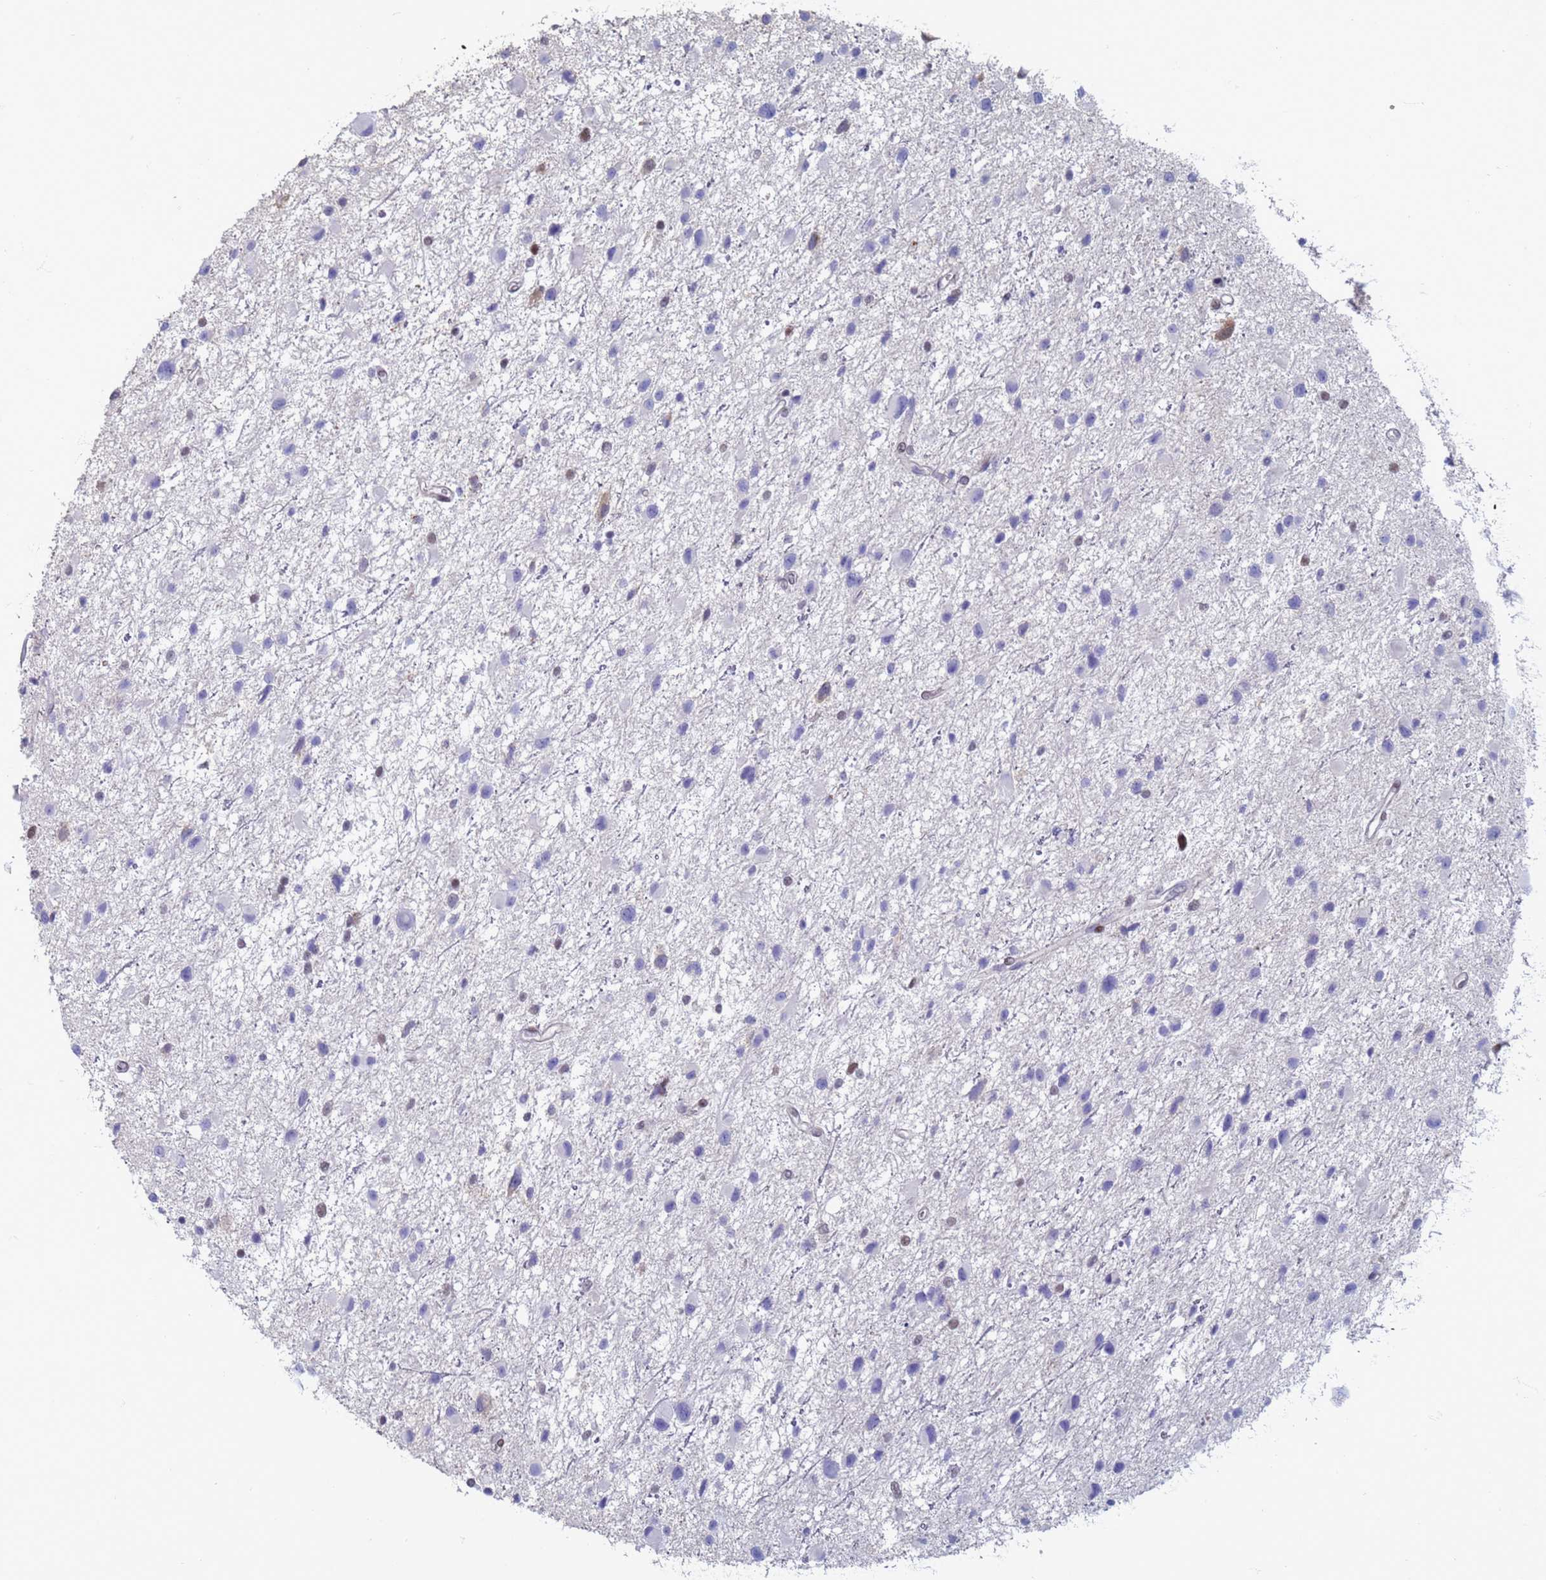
{"staining": {"intensity": "negative", "quantity": "none", "location": "none"}, "tissue": "glioma", "cell_type": "Tumor cells", "image_type": "cancer", "snomed": [{"axis": "morphology", "description": "Glioma, malignant, Low grade"}, {"axis": "topography", "description": "Brain"}], "caption": "Tumor cells are negative for protein expression in human glioma.", "gene": "SAE1", "patient": {"sex": "female", "age": 32}}